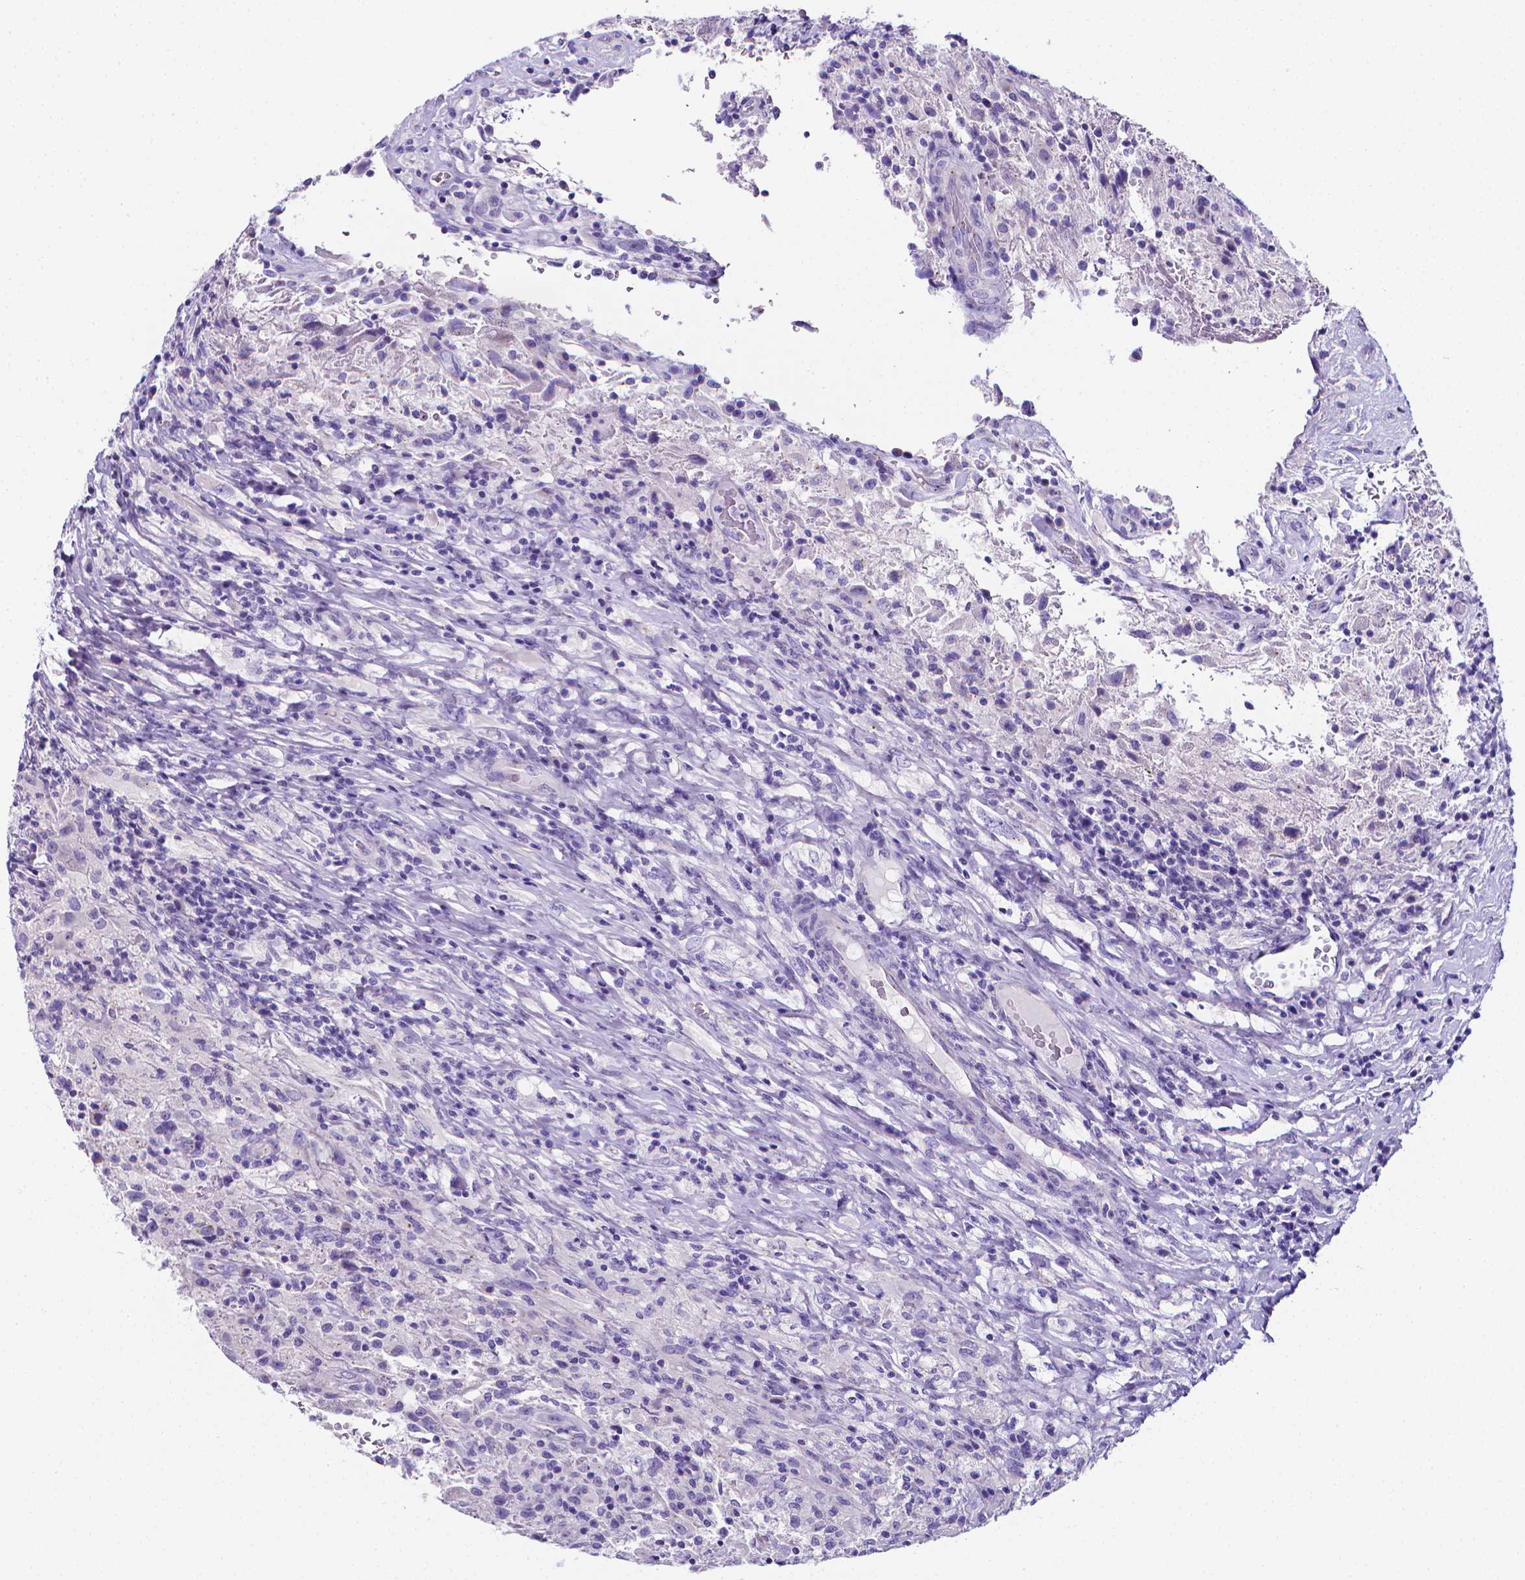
{"staining": {"intensity": "negative", "quantity": "none", "location": "none"}, "tissue": "glioma", "cell_type": "Tumor cells", "image_type": "cancer", "snomed": [{"axis": "morphology", "description": "Glioma, malignant, High grade"}, {"axis": "topography", "description": "Brain"}], "caption": "This is a micrograph of immunohistochemistry staining of glioma, which shows no expression in tumor cells.", "gene": "LRRC73", "patient": {"sex": "male", "age": 68}}